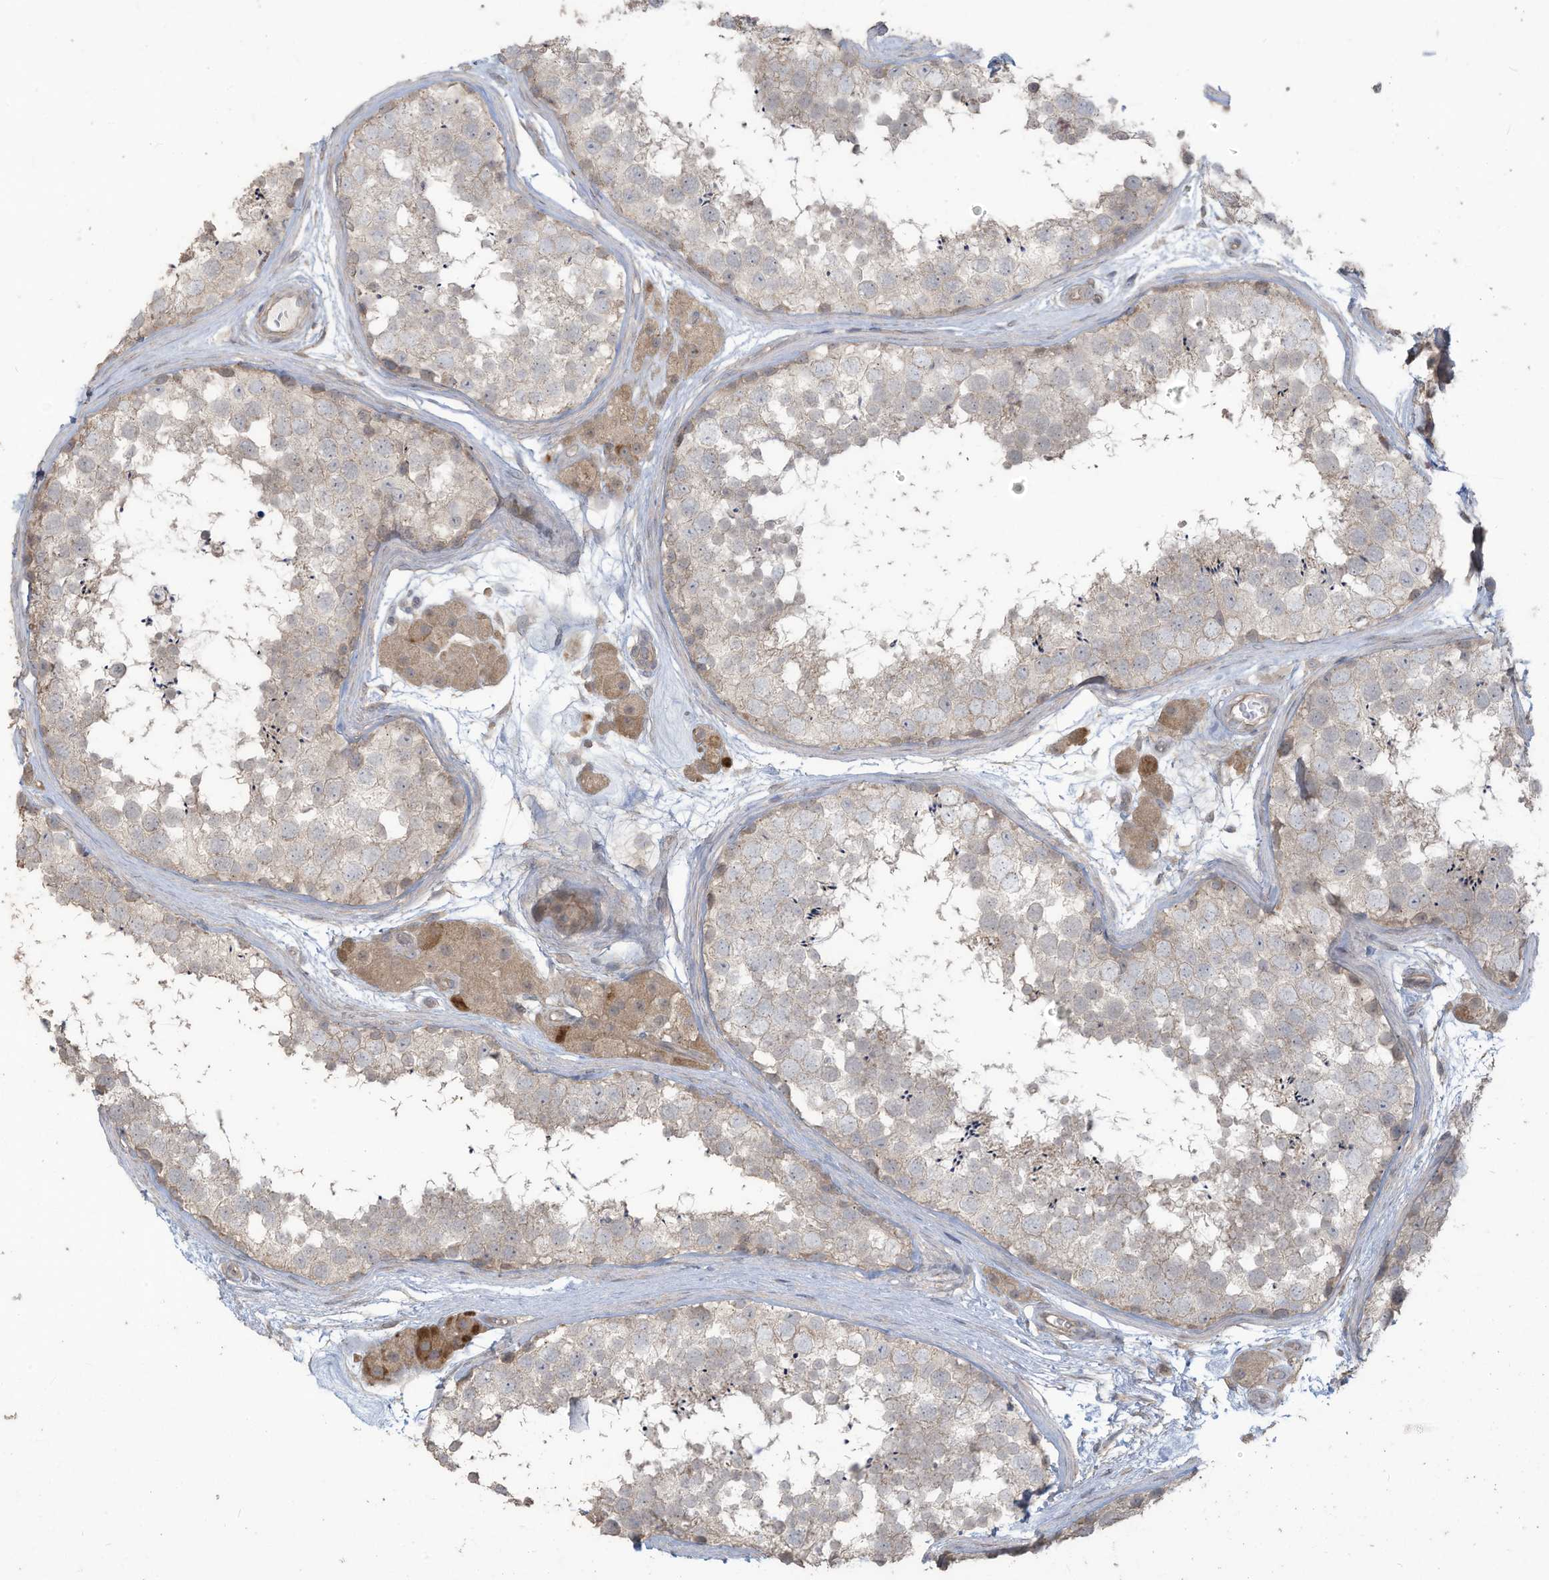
{"staining": {"intensity": "negative", "quantity": "none", "location": "none"}, "tissue": "testis", "cell_type": "Cells in seminiferous ducts", "image_type": "normal", "snomed": [{"axis": "morphology", "description": "Normal tissue, NOS"}, {"axis": "topography", "description": "Testis"}], "caption": "This is an immunohistochemistry histopathology image of benign human testis. There is no staining in cells in seminiferous ducts.", "gene": "MAGIX", "patient": {"sex": "male", "age": 56}}